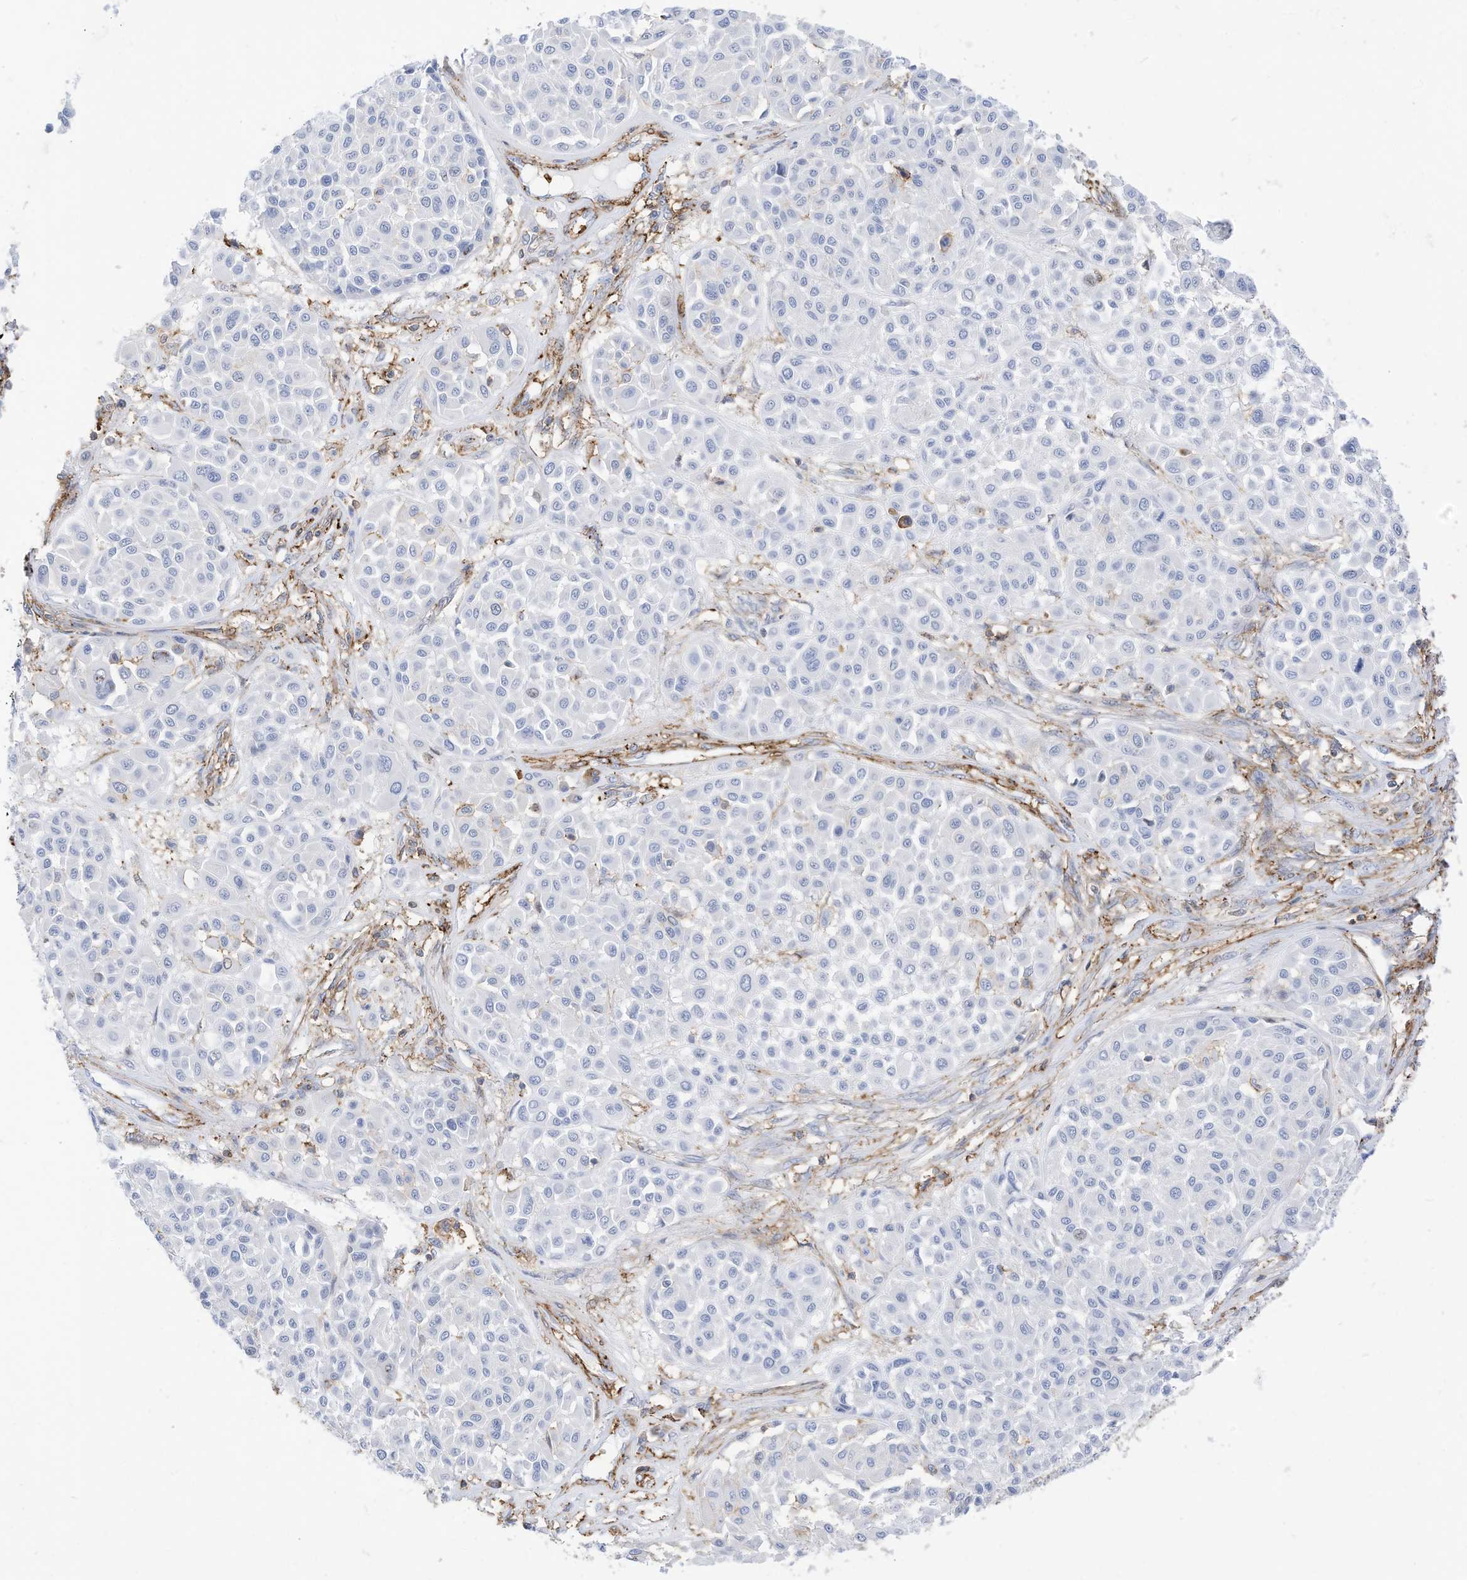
{"staining": {"intensity": "negative", "quantity": "none", "location": "none"}, "tissue": "melanoma", "cell_type": "Tumor cells", "image_type": "cancer", "snomed": [{"axis": "morphology", "description": "Malignant melanoma, Metastatic site"}, {"axis": "topography", "description": "Soft tissue"}], "caption": "Immunohistochemical staining of melanoma reveals no significant positivity in tumor cells.", "gene": "TXNDC9", "patient": {"sex": "male", "age": 41}}